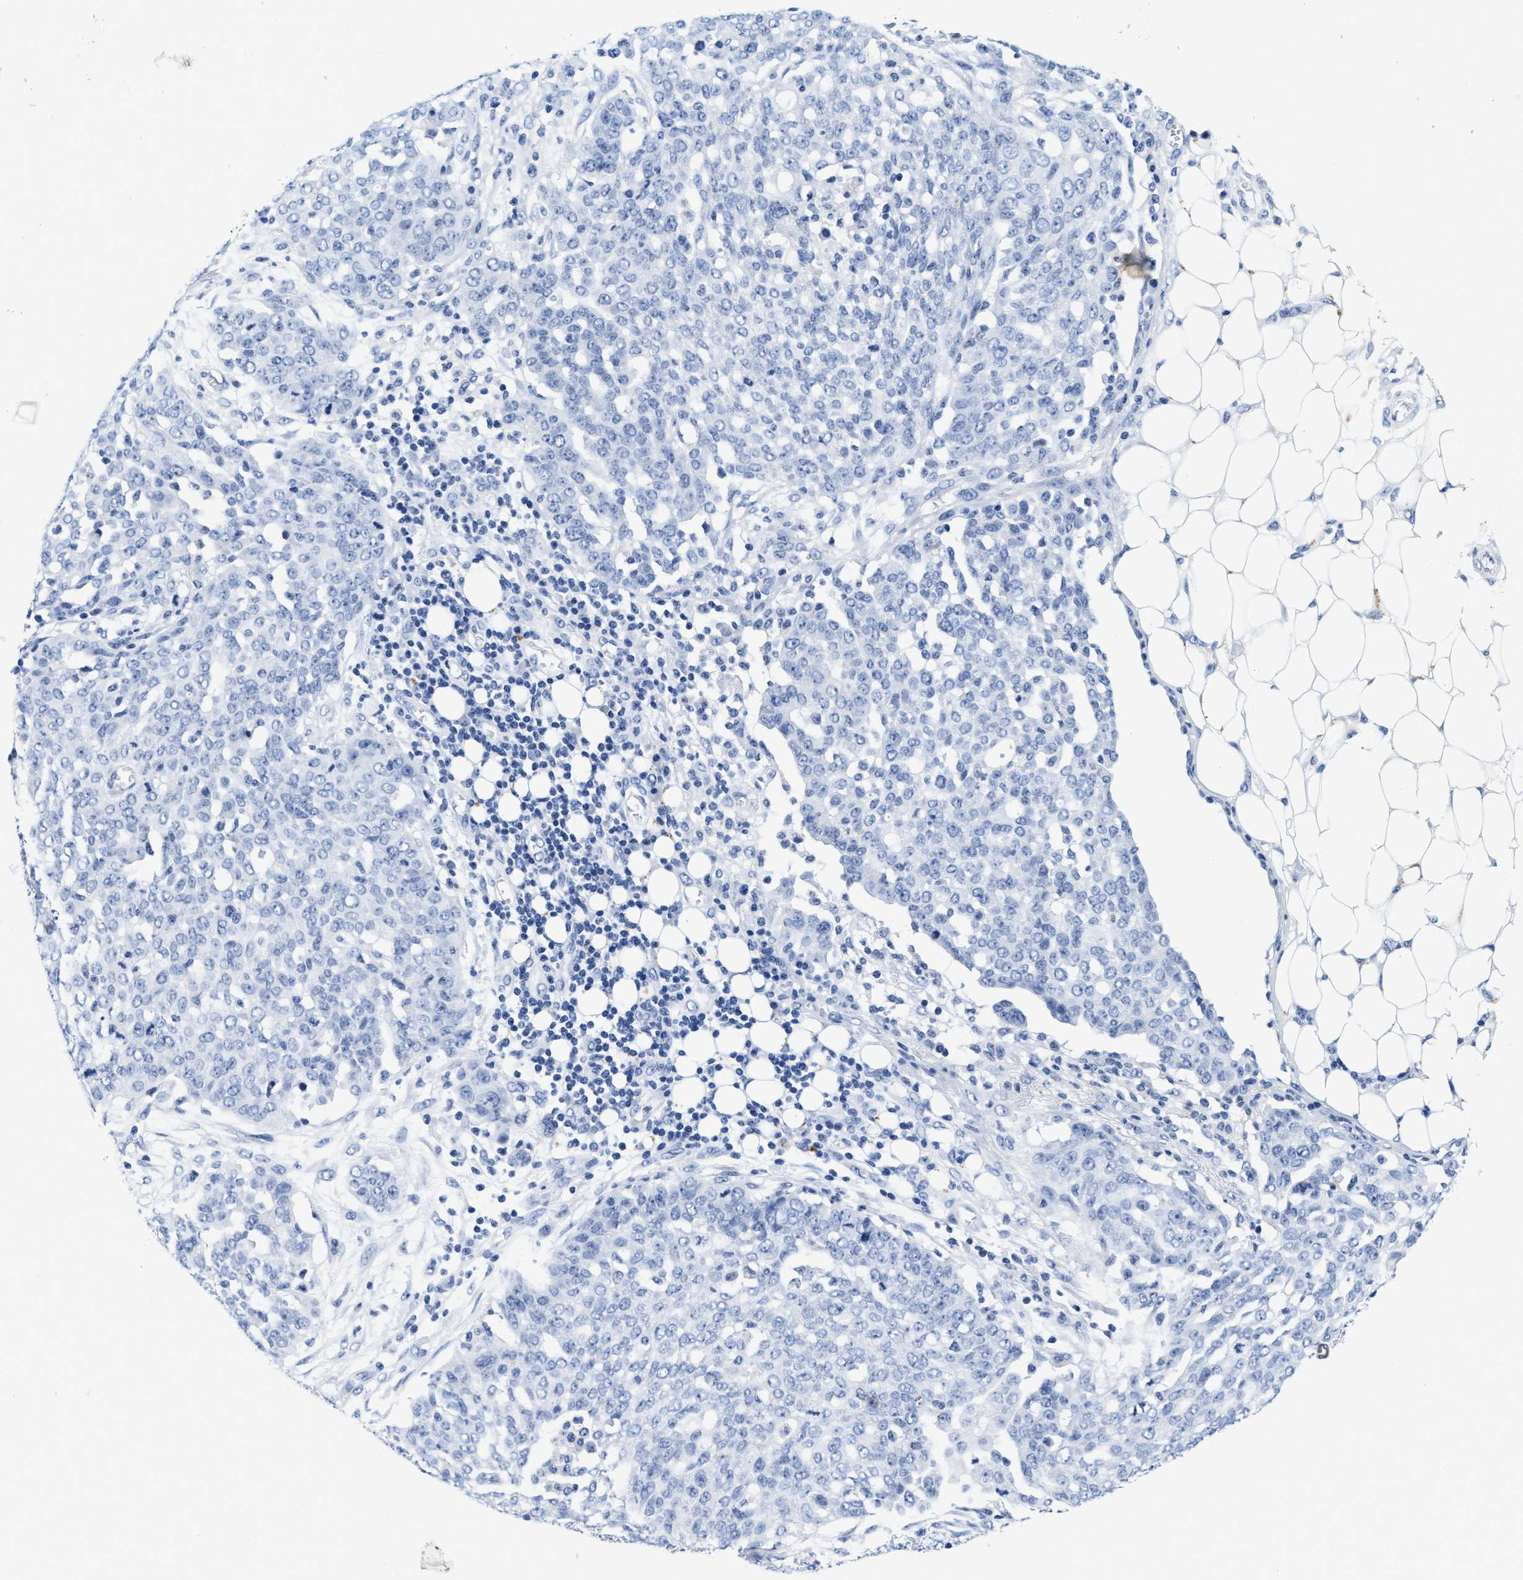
{"staining": {"intensity": "negative", "quantity": "none", "location": "none"}, "tissue": "ovarian cancer", "cell_type": "Tumor cells", "image_type": "cancer", "snomed": [{"axis": "morphology", "description": "Cystadenocarcinoma, serous, NOS"}, {"axis": "topography", "description": "Soft tissue"}, {"axis": "topography", "description": "Ovary"}], "caption": "This is a photomicrograph of IHC staining of serous cystadenocarcinoma (ovarian), which shows no positivity in tumor cells.", "gene": "TTC3", "patient": {"sex": "female", "age": 57}}